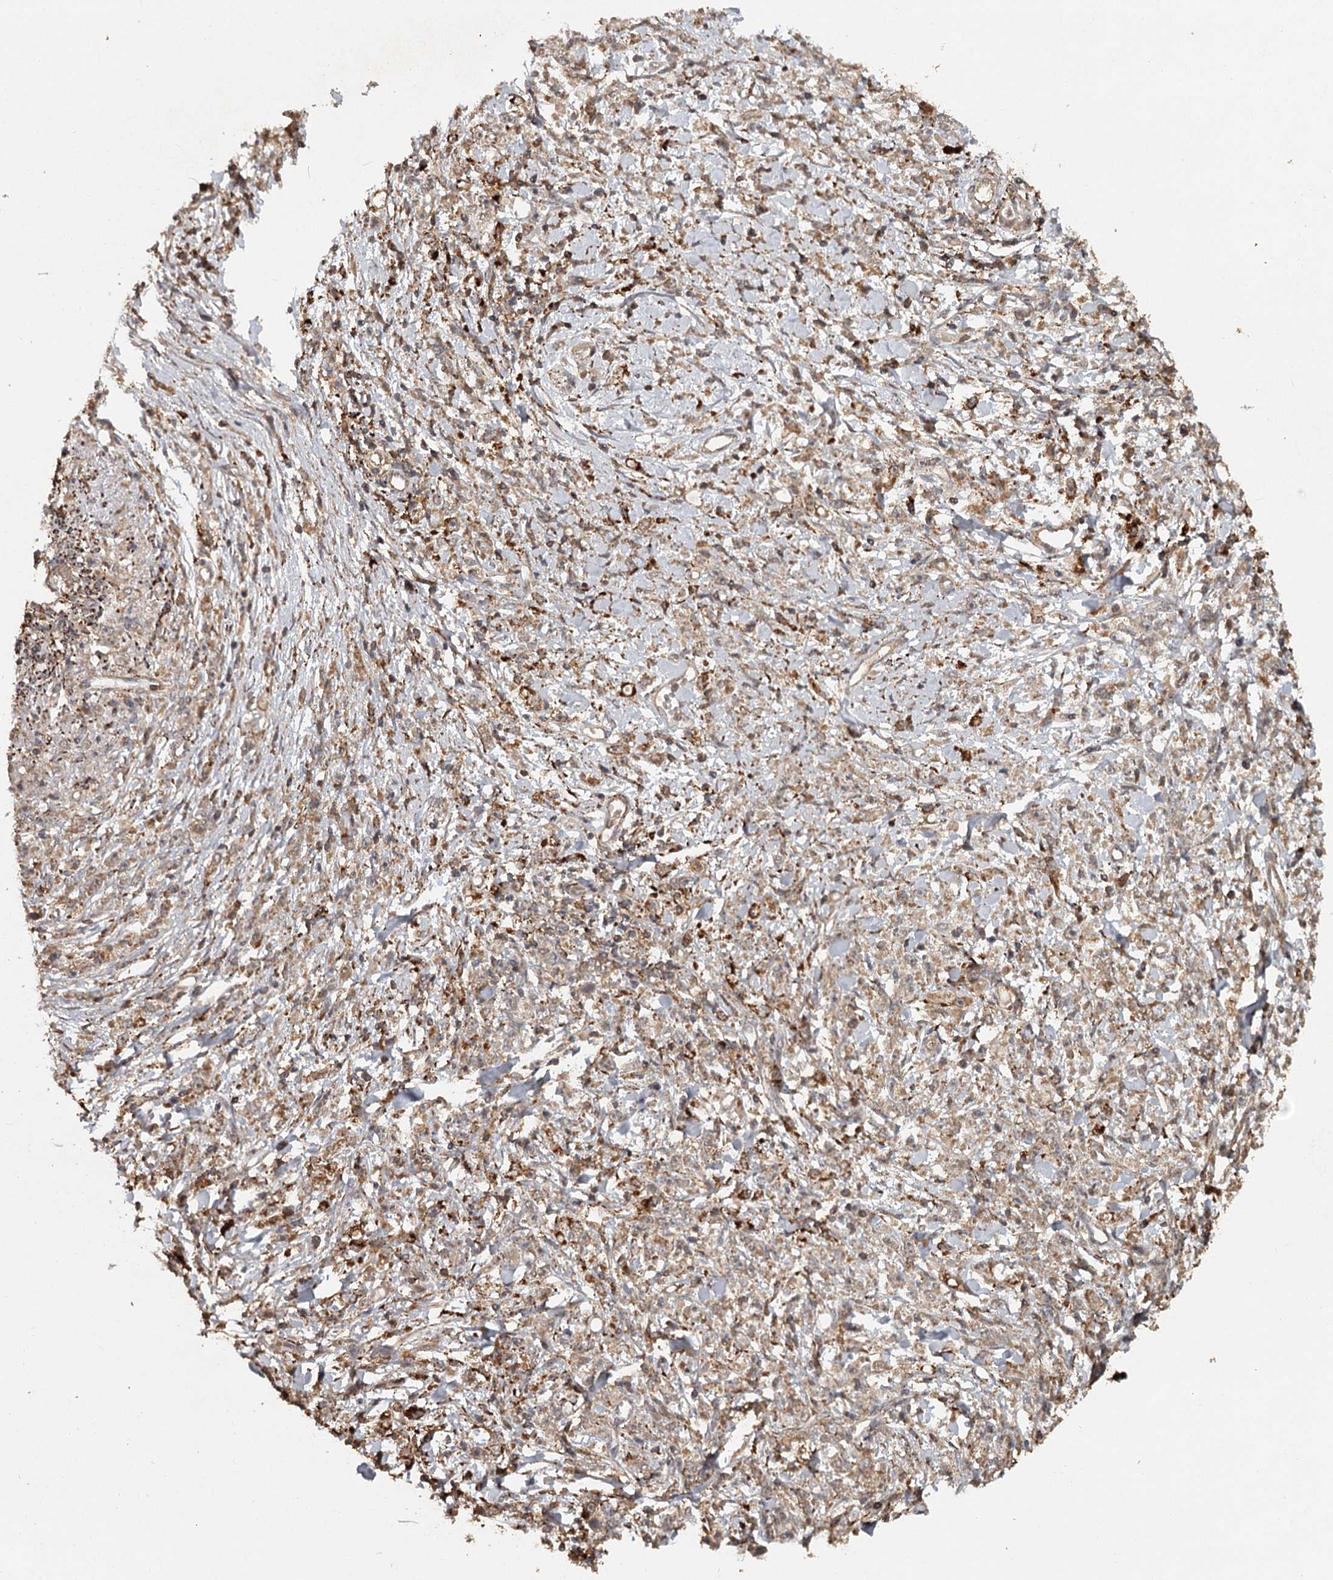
{"staining": {"intensity": "moderate", "quantity": "25%-75%", "location": "cytoplasmic/membranous"}, "tissue": "stomach cancer", "cell_type": "Tumor cells", "image_type": "cancer", "snomed": [{"axis": "morphology", "description": "Adenocarcinoma, NOS"}, {"axis": "topography", "description": "Stomach"}], "caption": "Stomach adenocarcinoma stained with a protein marker demonstrates moderate staining in tumor cells.", "gene": "FAXC", "patient": {"sex": "female", "age": 59}}